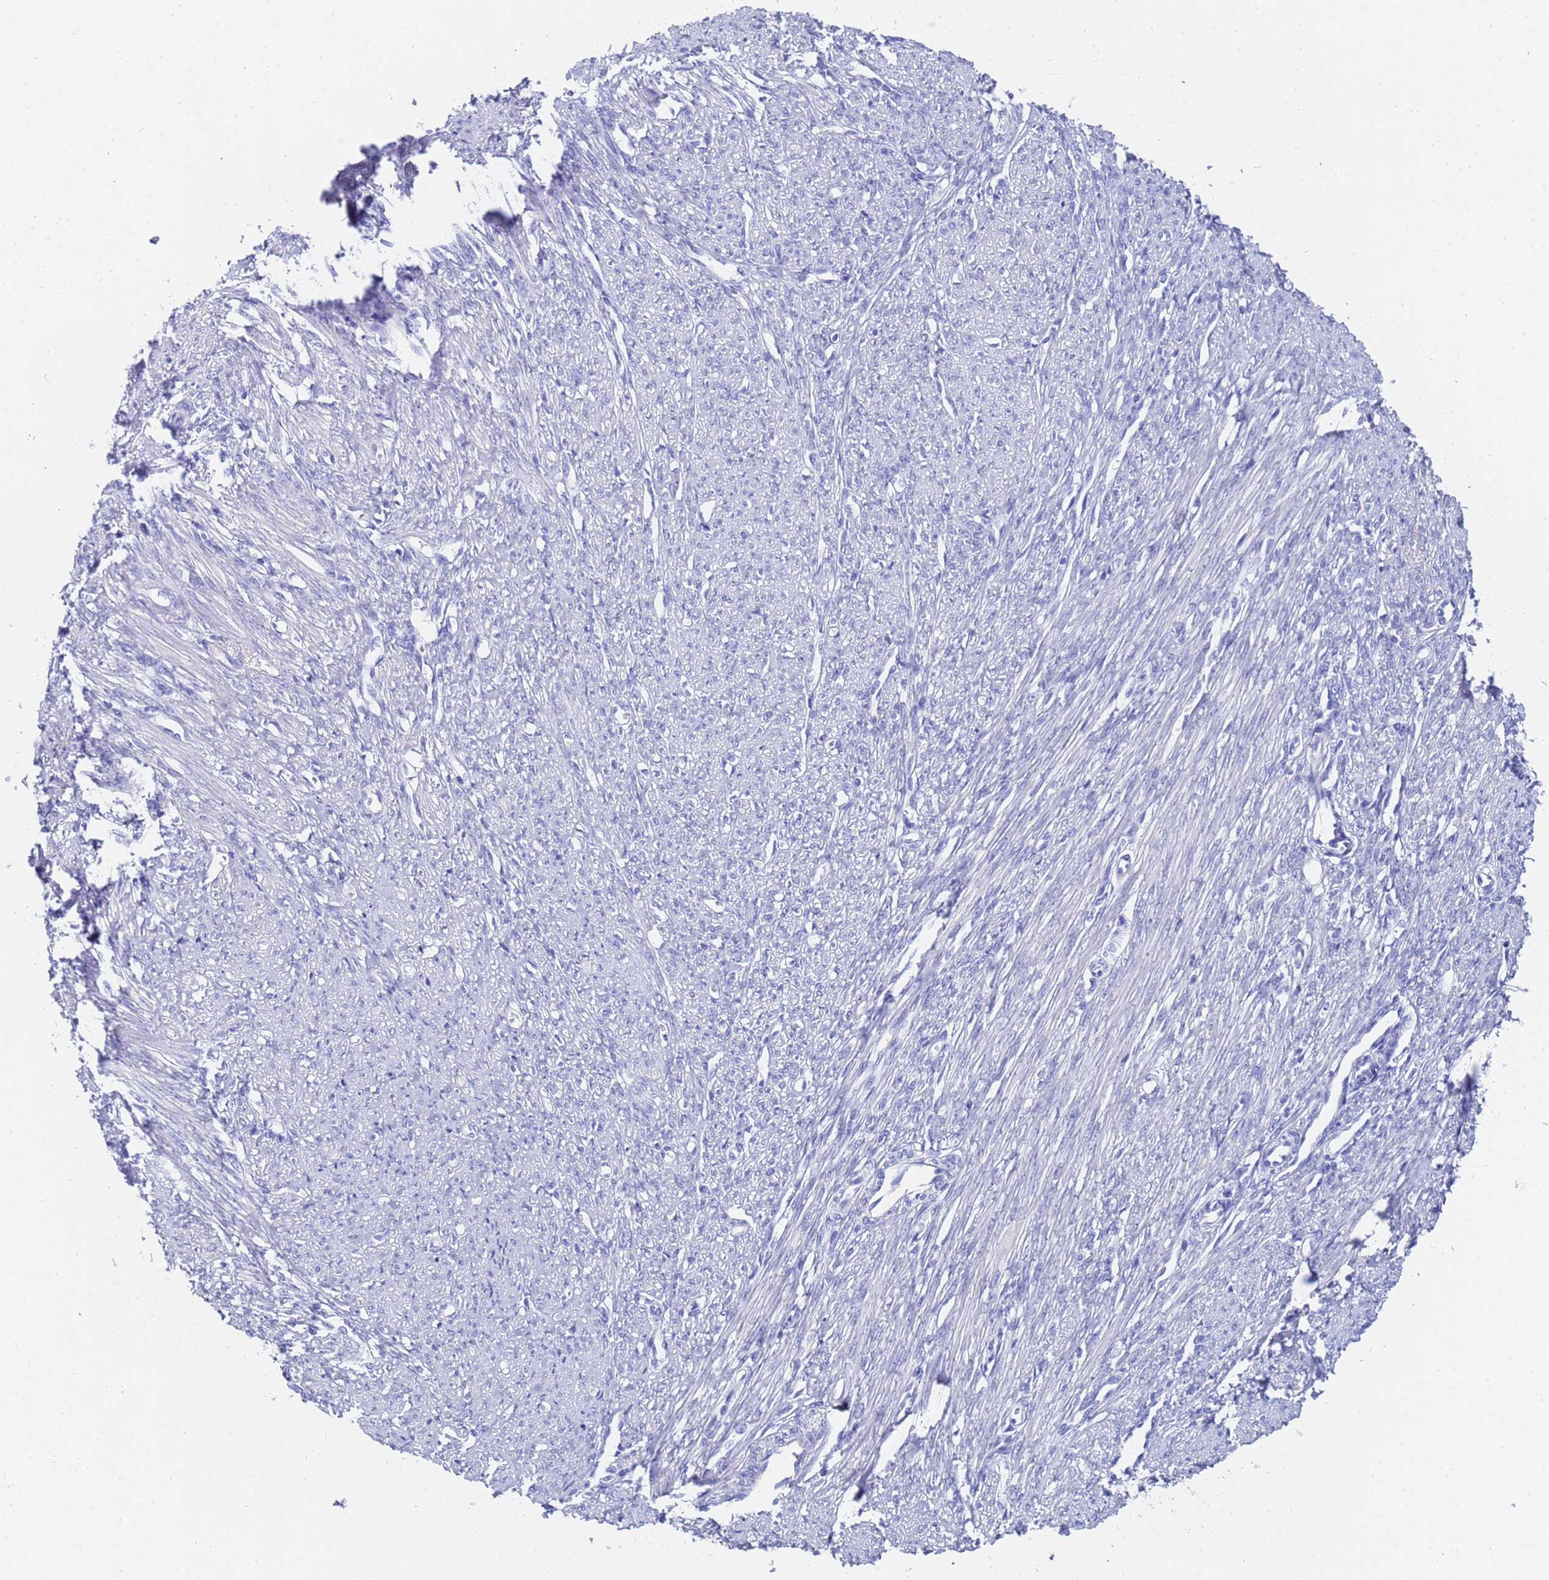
{"staining": {"intensity": "negative", "quantity": "none", "location": "none"}, "tissue": "smooth muscle", "cell_type": "Smooth muscle cells", "image_type": "normal", "snomed": [{"axis": "morphology", "description": "Normal tissue, NOS"}, {"axis": "topography", "description": "Smooth muscle"}, {"axis": "topography", "description": "Uterus"}], "caption": "DAB (3,3'-diaminobenzidine) immunohistochemical staining of benign human smooth muscle reveals no significant positivity in smooth muscle cells. (DAB IHC, high magnification).", "gene": "C2orf72", "patient": {"sex": "female", "age": 59}}